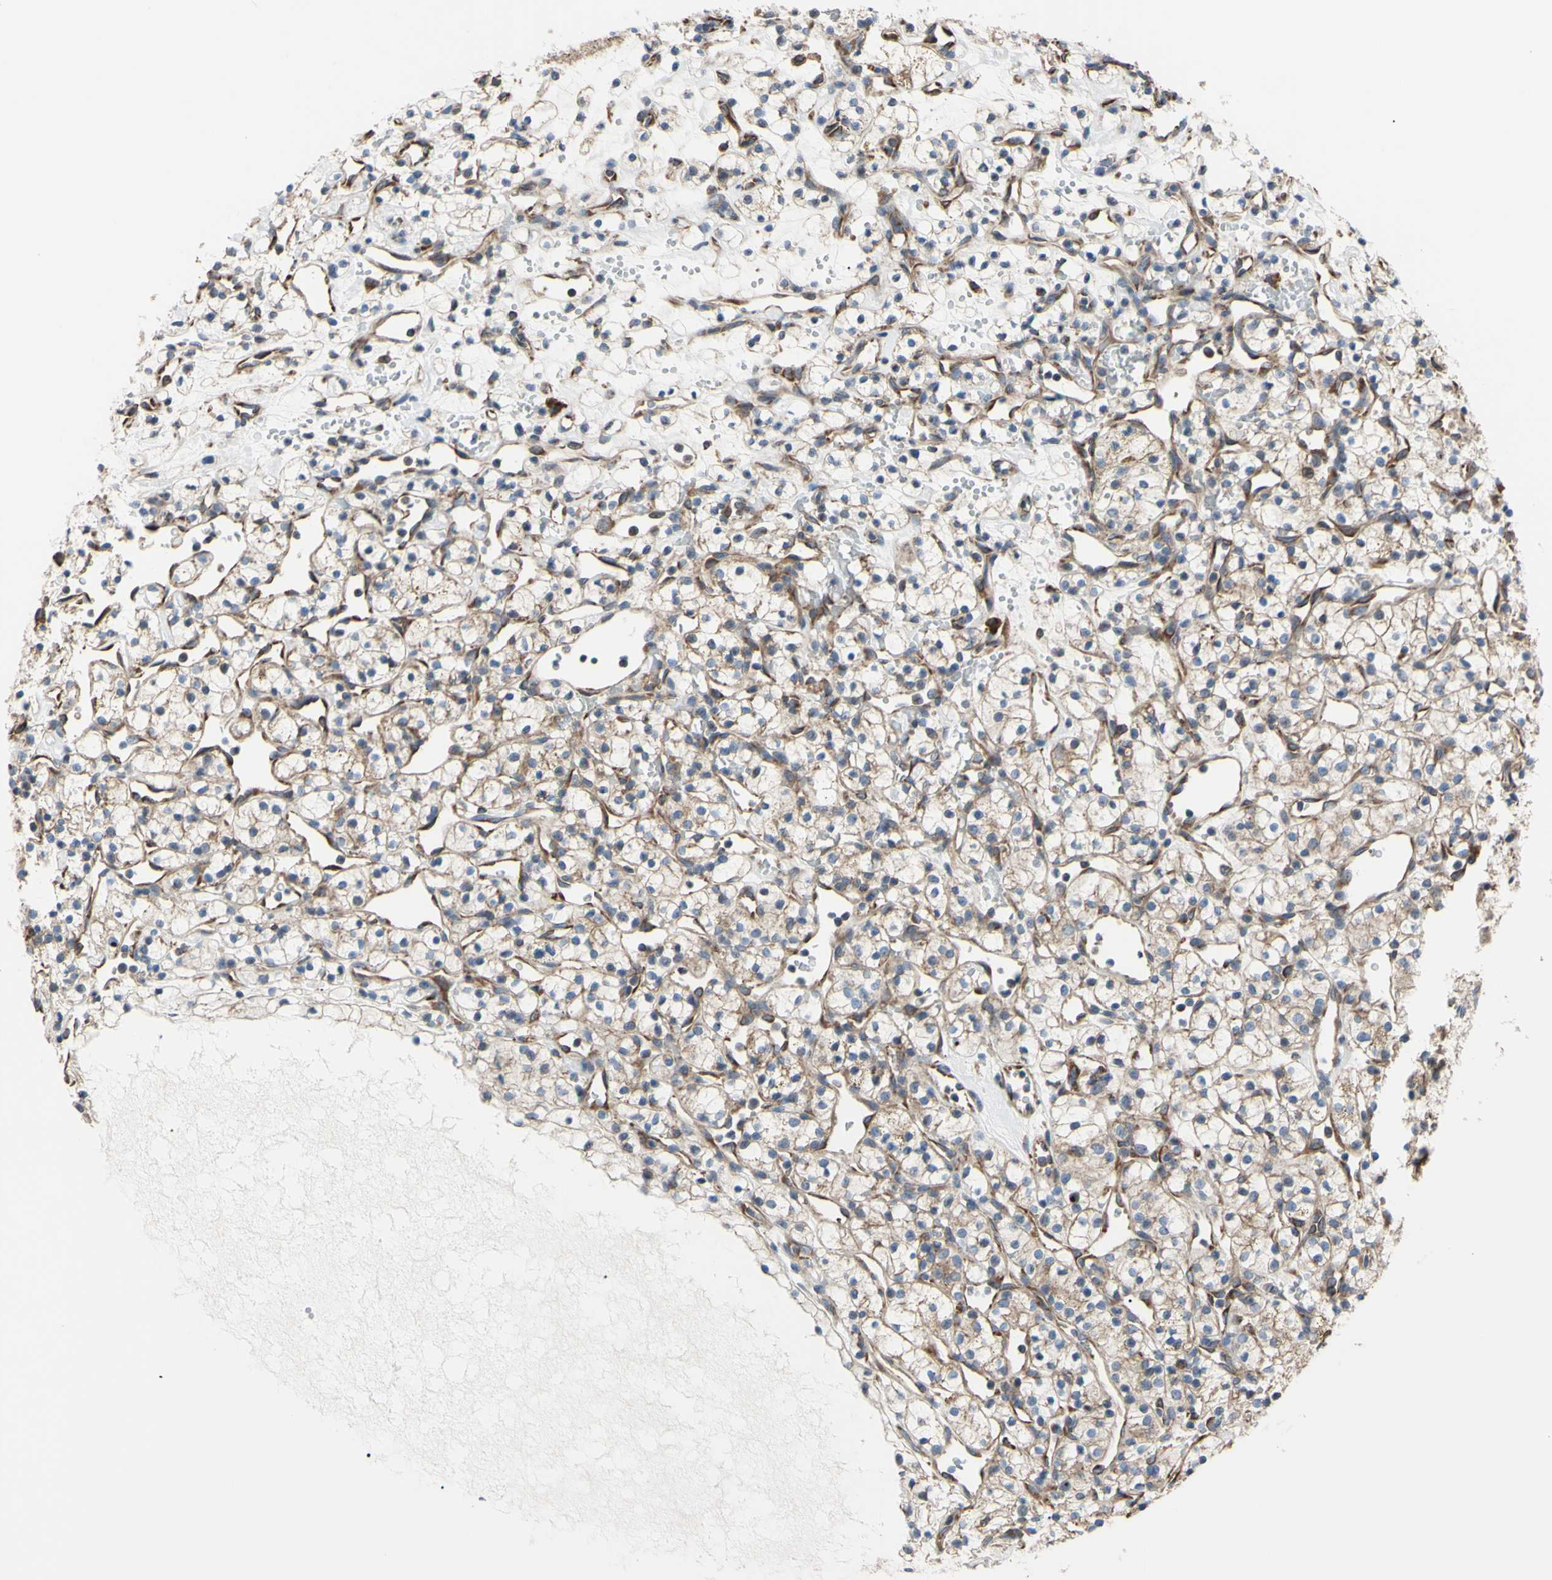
{"staining": {"intensity": "weak", "quantity": ">75%", "location": "cytoplasmic/membranous"}, "tissue": "renal cancer", "cell_type": "Tumor cells", "image_type": "cancer", "snomed": [{"axis": "morphology", "description": "Adenocarcinoma, NOS"}, {"axis": "topography", "description": "Kidney"}], "caption": "Protein analysis of adenocarcinoma (renal) tissue demonstrates weak cytoplasmic/membranous staining in approximately >75% of tumor cells.", "gene": "BMF", "patient": {"sex": "female", "age": 60}}